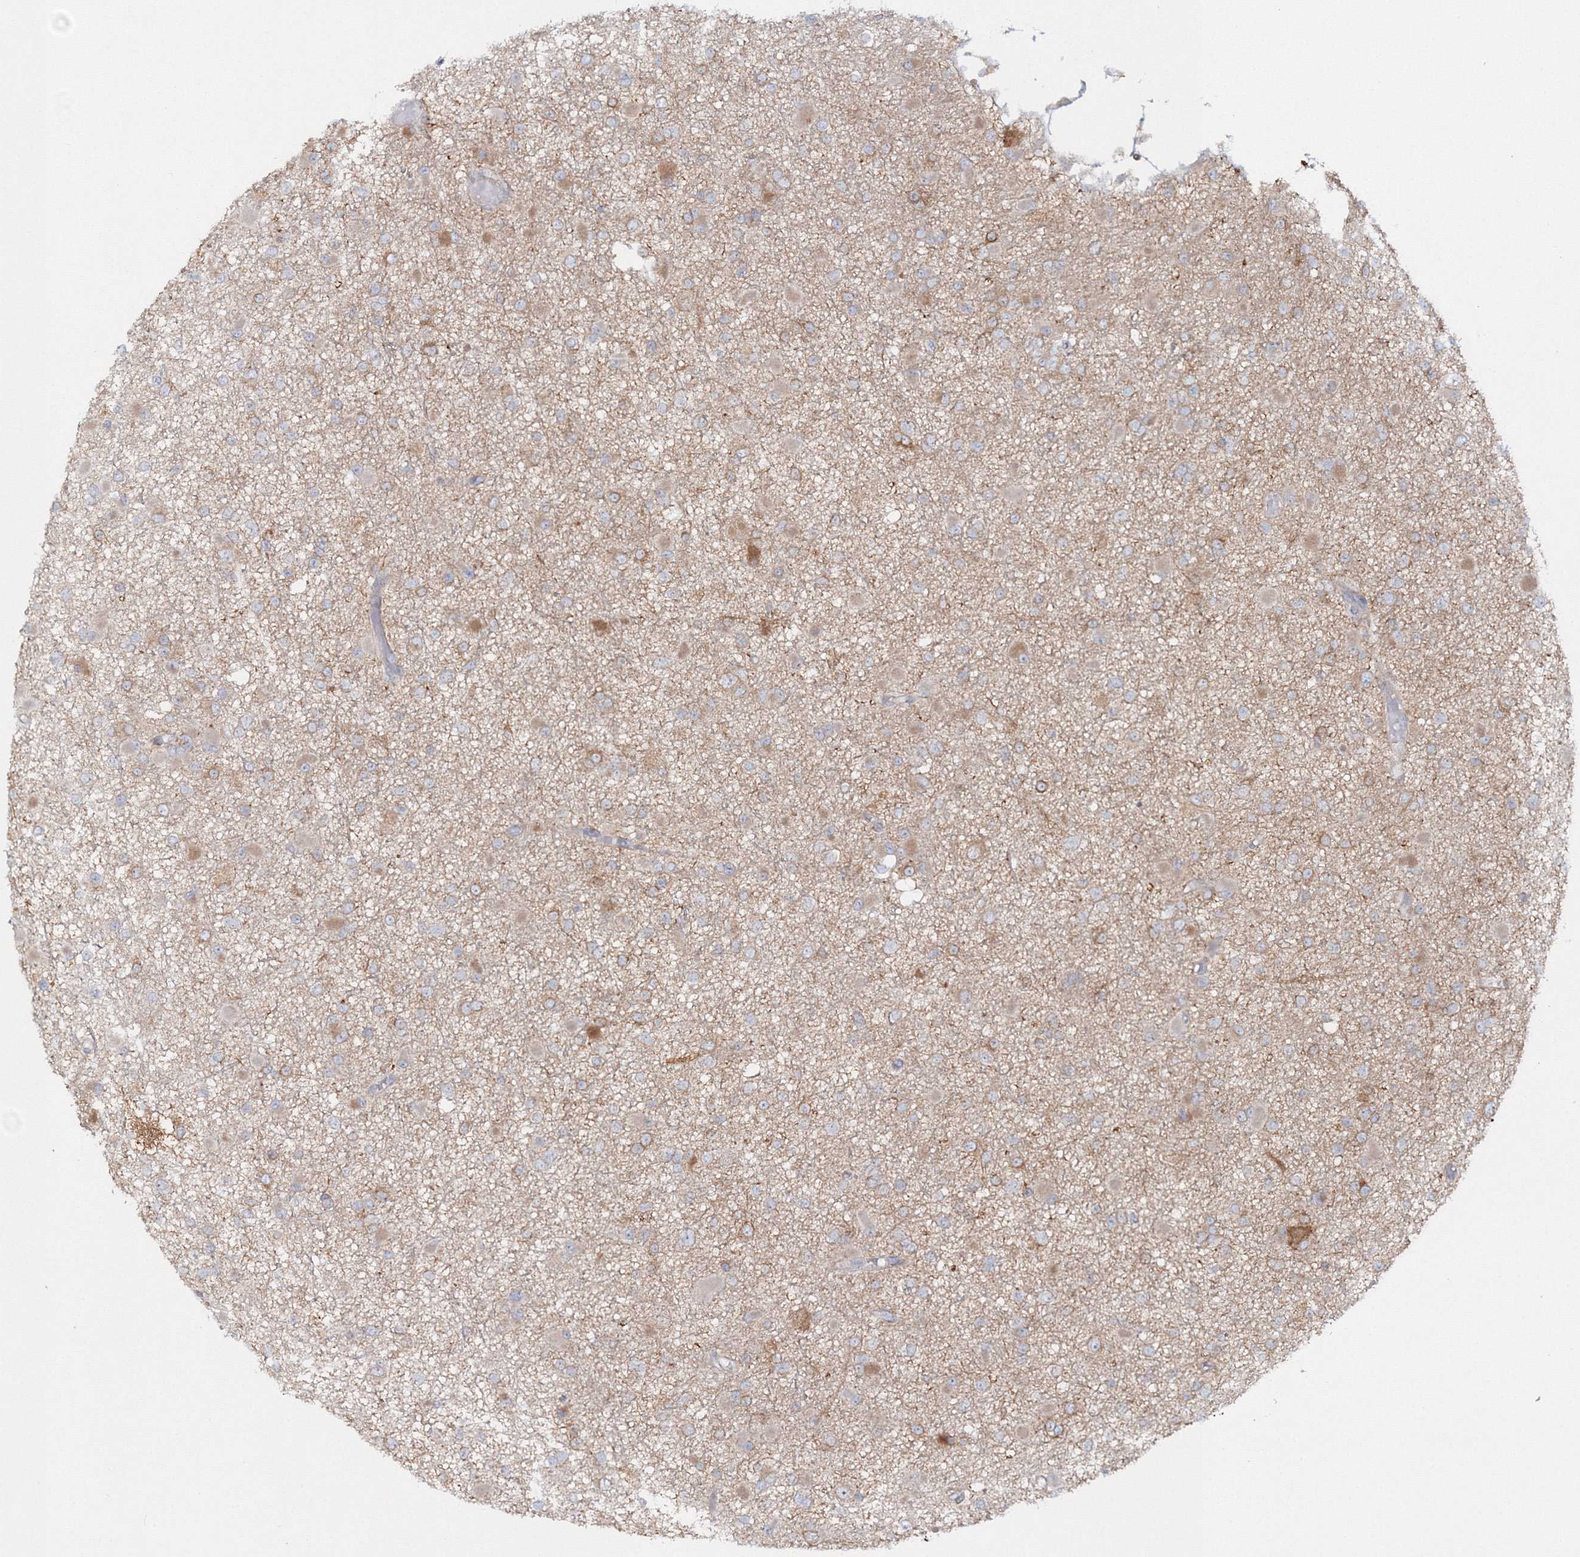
{"staining": {"intensity": "weak", "quantity": "<25%", "location": "cytoplasmic/membranous"}, "tissue": "glioma", "cell_type": "Tumor cells", "image_type": "cancer", "snomed": [{"axis": "morphology", "description": "Glioma, malignant, Low grade"}, {"axis": "topography", "description": "Brain"}], "caption": "Tumor cells show no significant positivity in low-grade glioma (malignant).", "gene": "IPMK", "patient": {"sex": "female", "age": 22}}